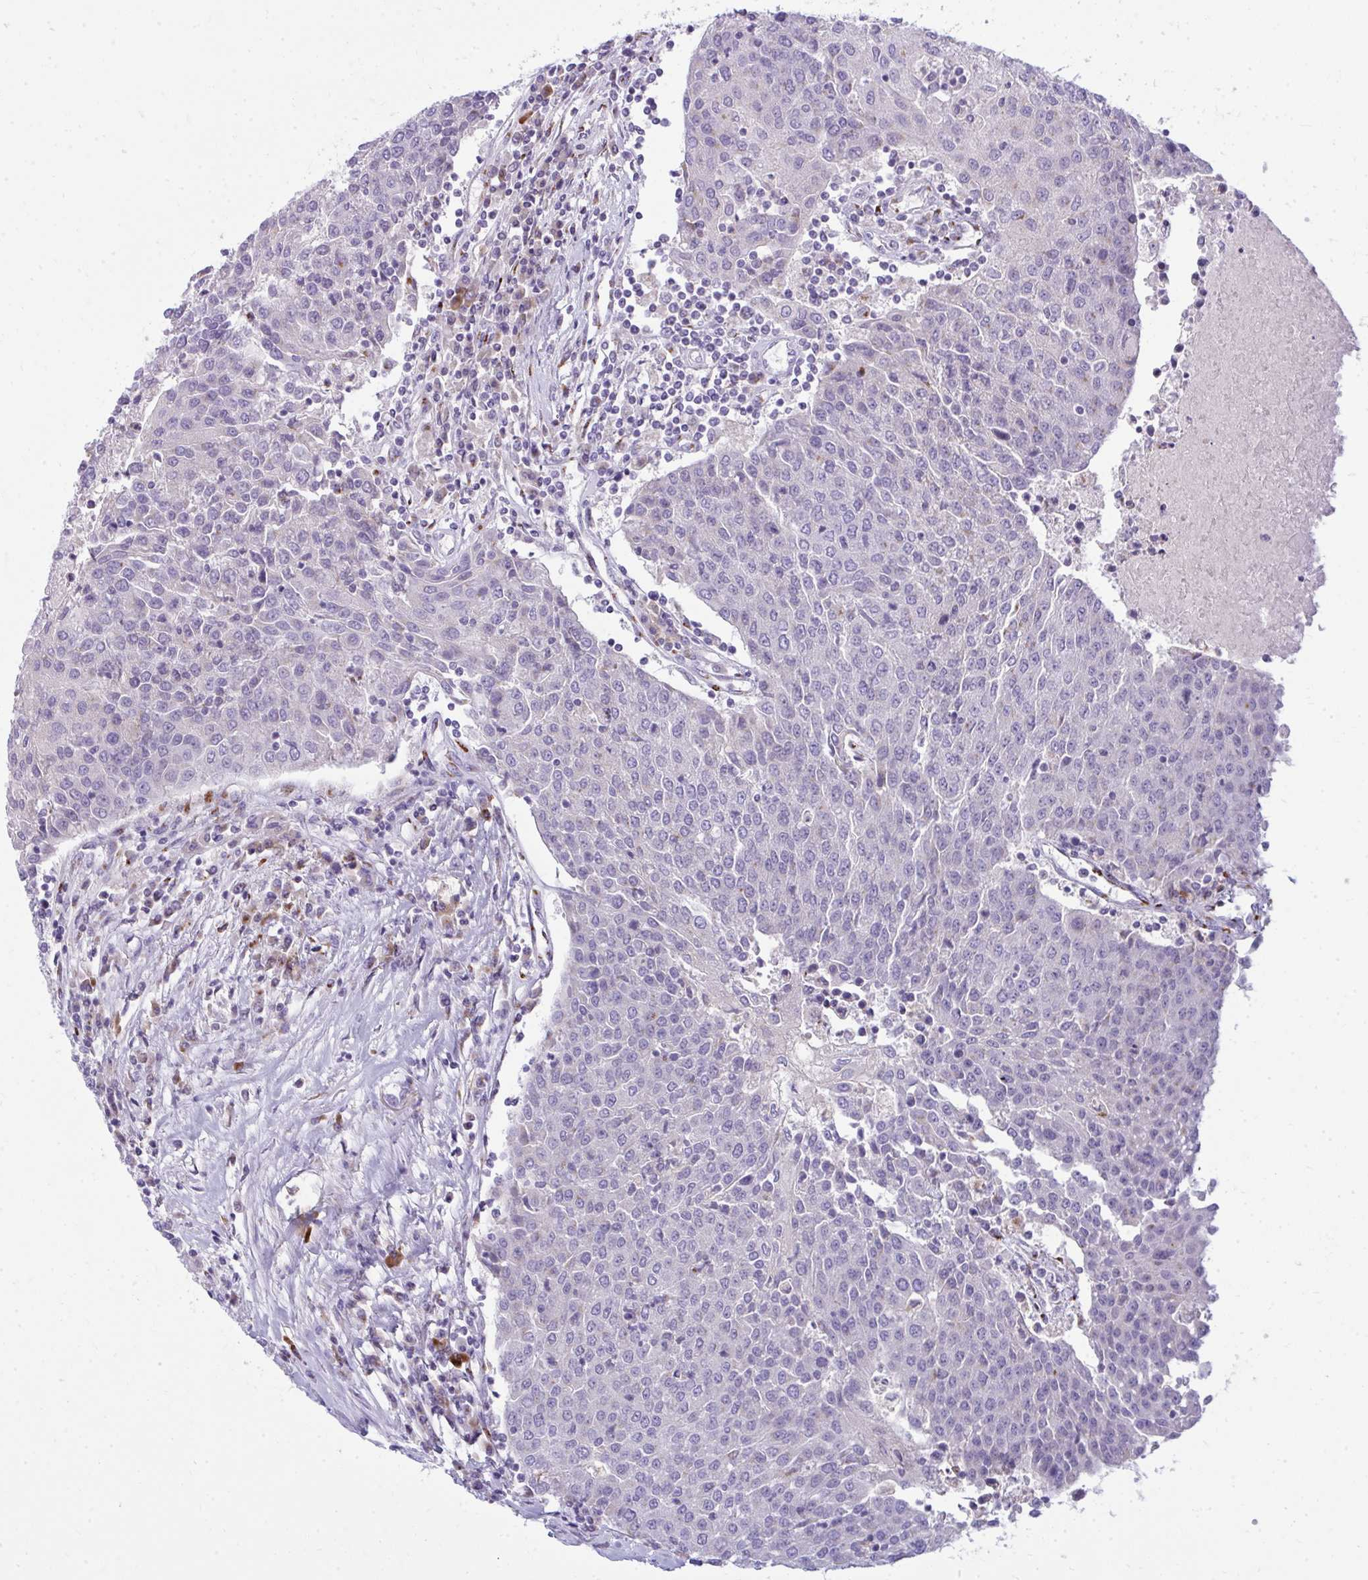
{"staining": {"intensity": "negative", "quantity": "none", "location": "none"}, "tissue": "urothelial cancer", "cell_type": "Tumor cells", "image_type": "cancer", "snomed": [{"axis": "morphology", "description": "Urothelial carcinoma, High grade"}, {"axis": "topography", "description": "Urinary bladder"}], "caption": "DAB immunohistochemical staining of human urothelial cancer reveals no significant expression in tumor cells.", "gene": "DTX4", "patient": {"sex": "female", "age": 85}}